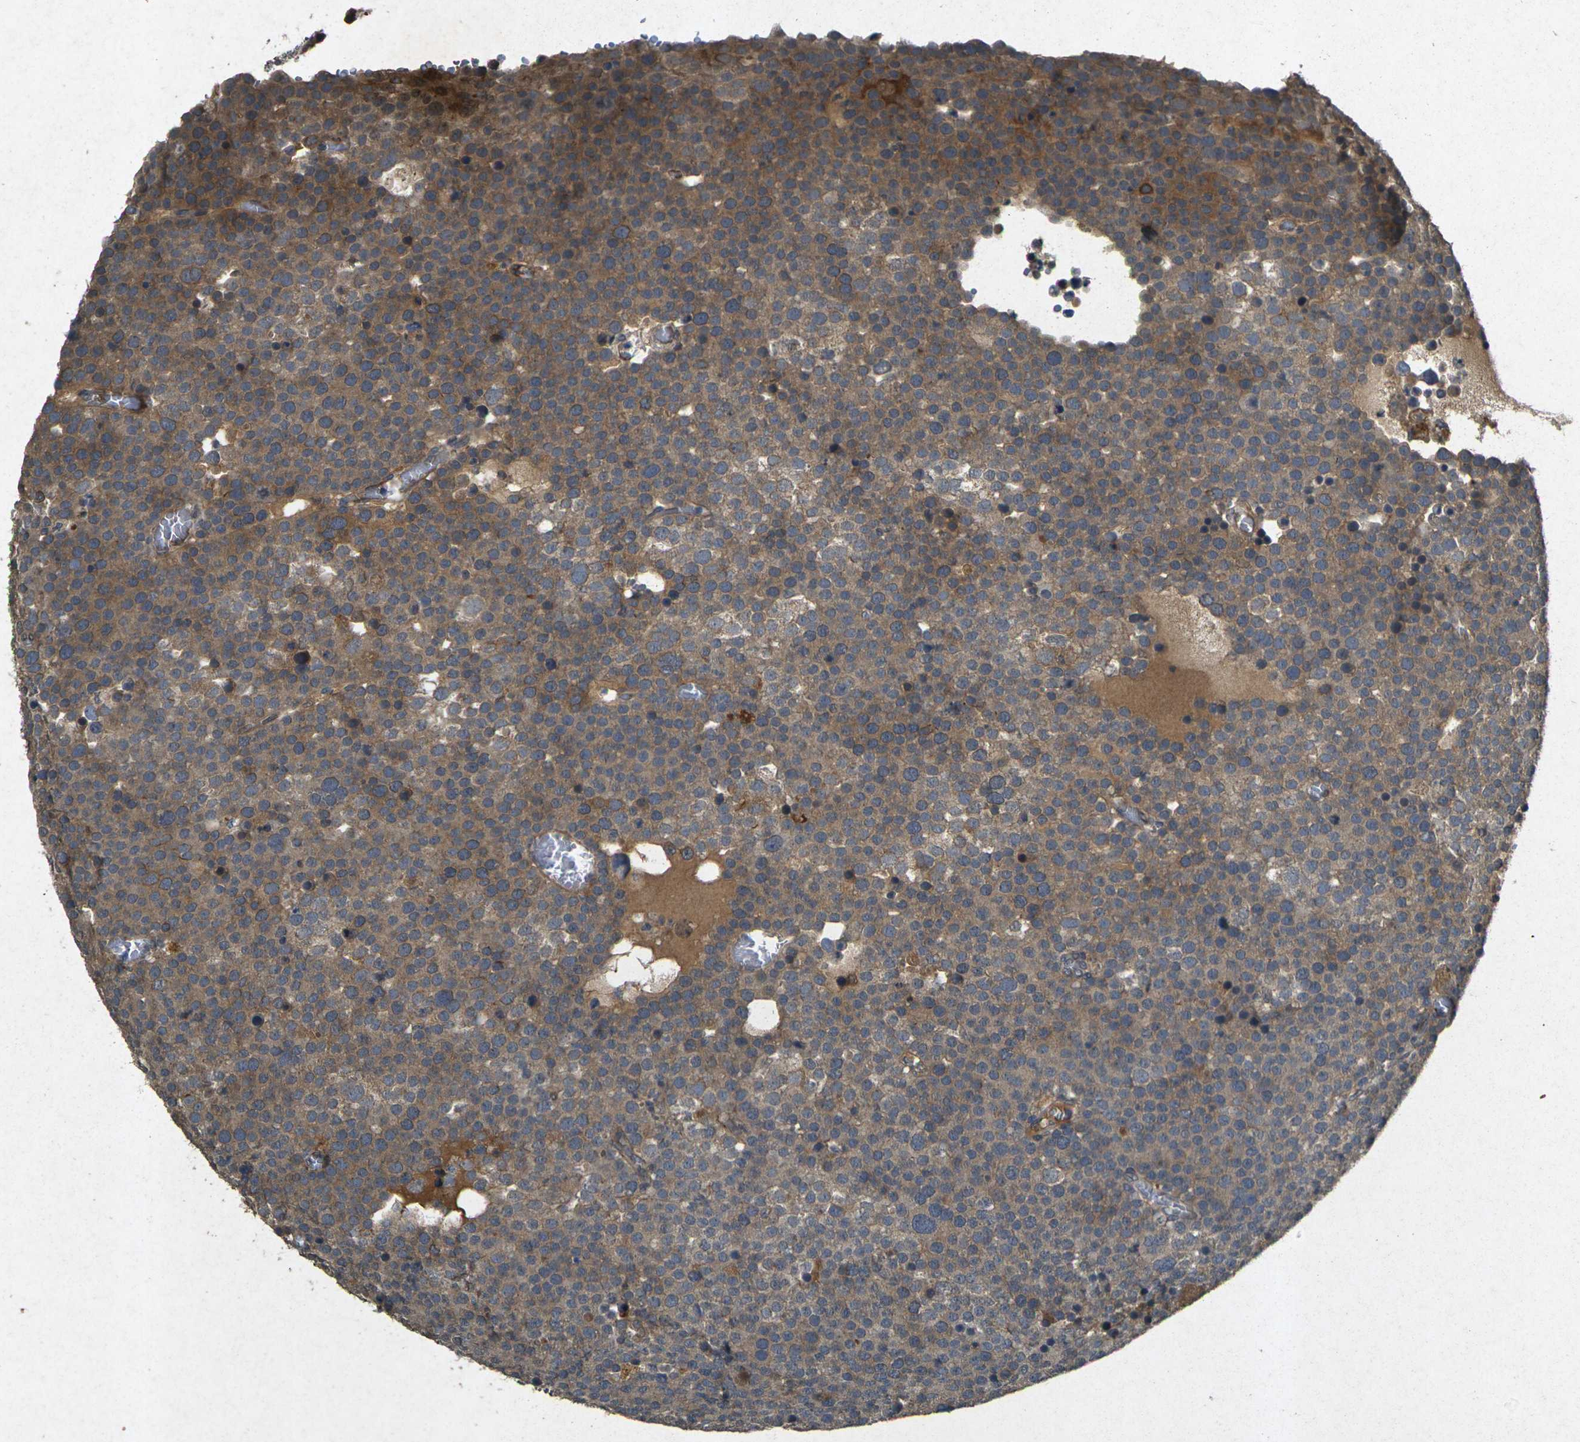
{"staining": {"intensity": "moderate", "quantity": "25%-75%", "location": "cytoplasmic/membranous"}, "tissue": "testis cancer", "cell_type": "Tumor cells", "image_type": "cancer", "snomed": [{"axis": "morphology", "description": "Seminoma, NOS"}, {"axis": "topography", "description": "Testis"}], "caption": "The image shows a brown stain indicating the presence of a protein in the cytoplasmic/membranous of tumor cells in testis seminoma.", "gene": "RGMA", "patient": {"sex": "male", "age": 71}}